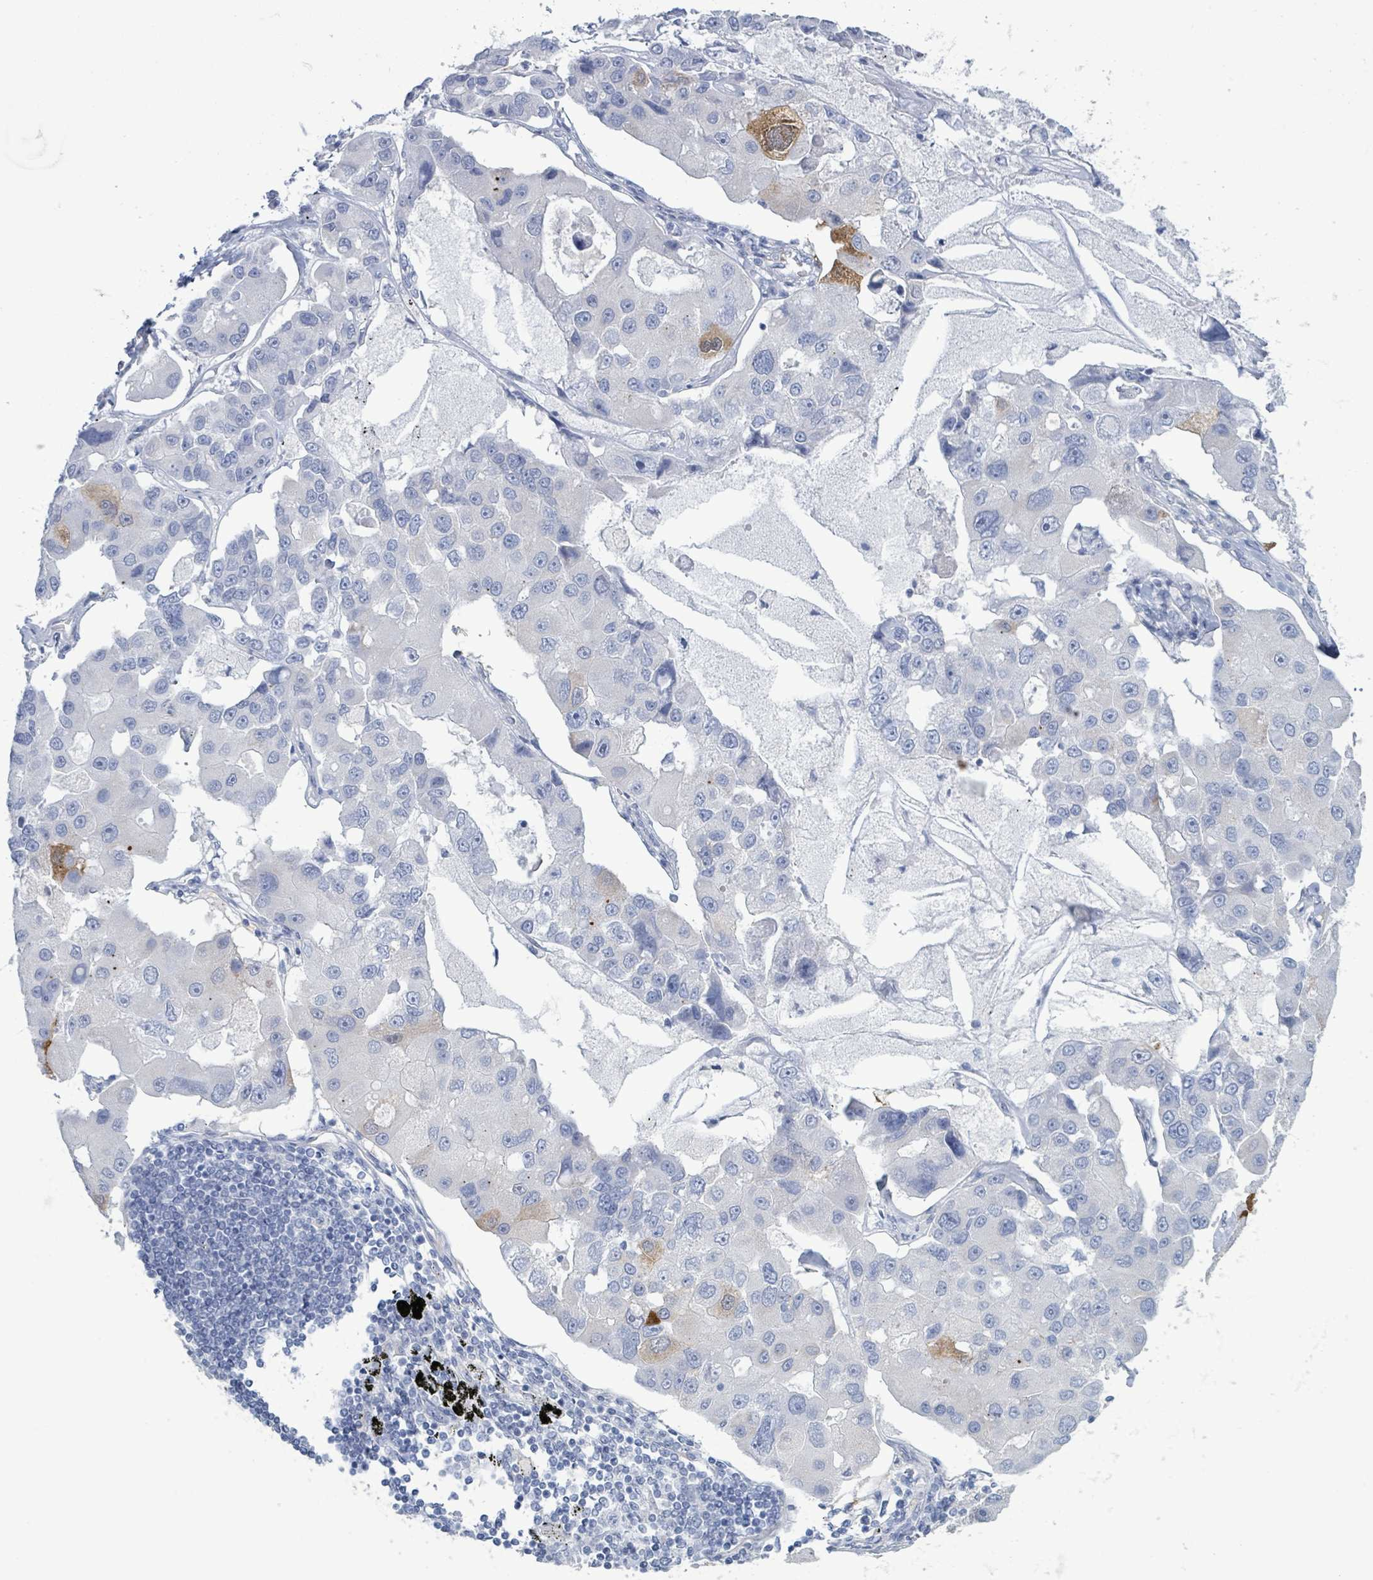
{"staining": {"intensity": "moderate", "quantity": "<25%", "location": "cytoplasmic/membranous"}, "tissue": "lung cancer", "cell_type": "Tumor cells", "image_type": "cancer", "snomed": [{"axis": "morphology", "description": "Adenocarcinoma, NOS"}, {"axis": "topography", "description": "Lung"}], "caption": "IHC of human lung cancer (adenocarcinoma) shows low levels of moderate cytoplasmic/membranous positivity in approximately <25% of tumor cells.", "gene": "PKLR", "patient": {"sex": "female", "age": 54}}